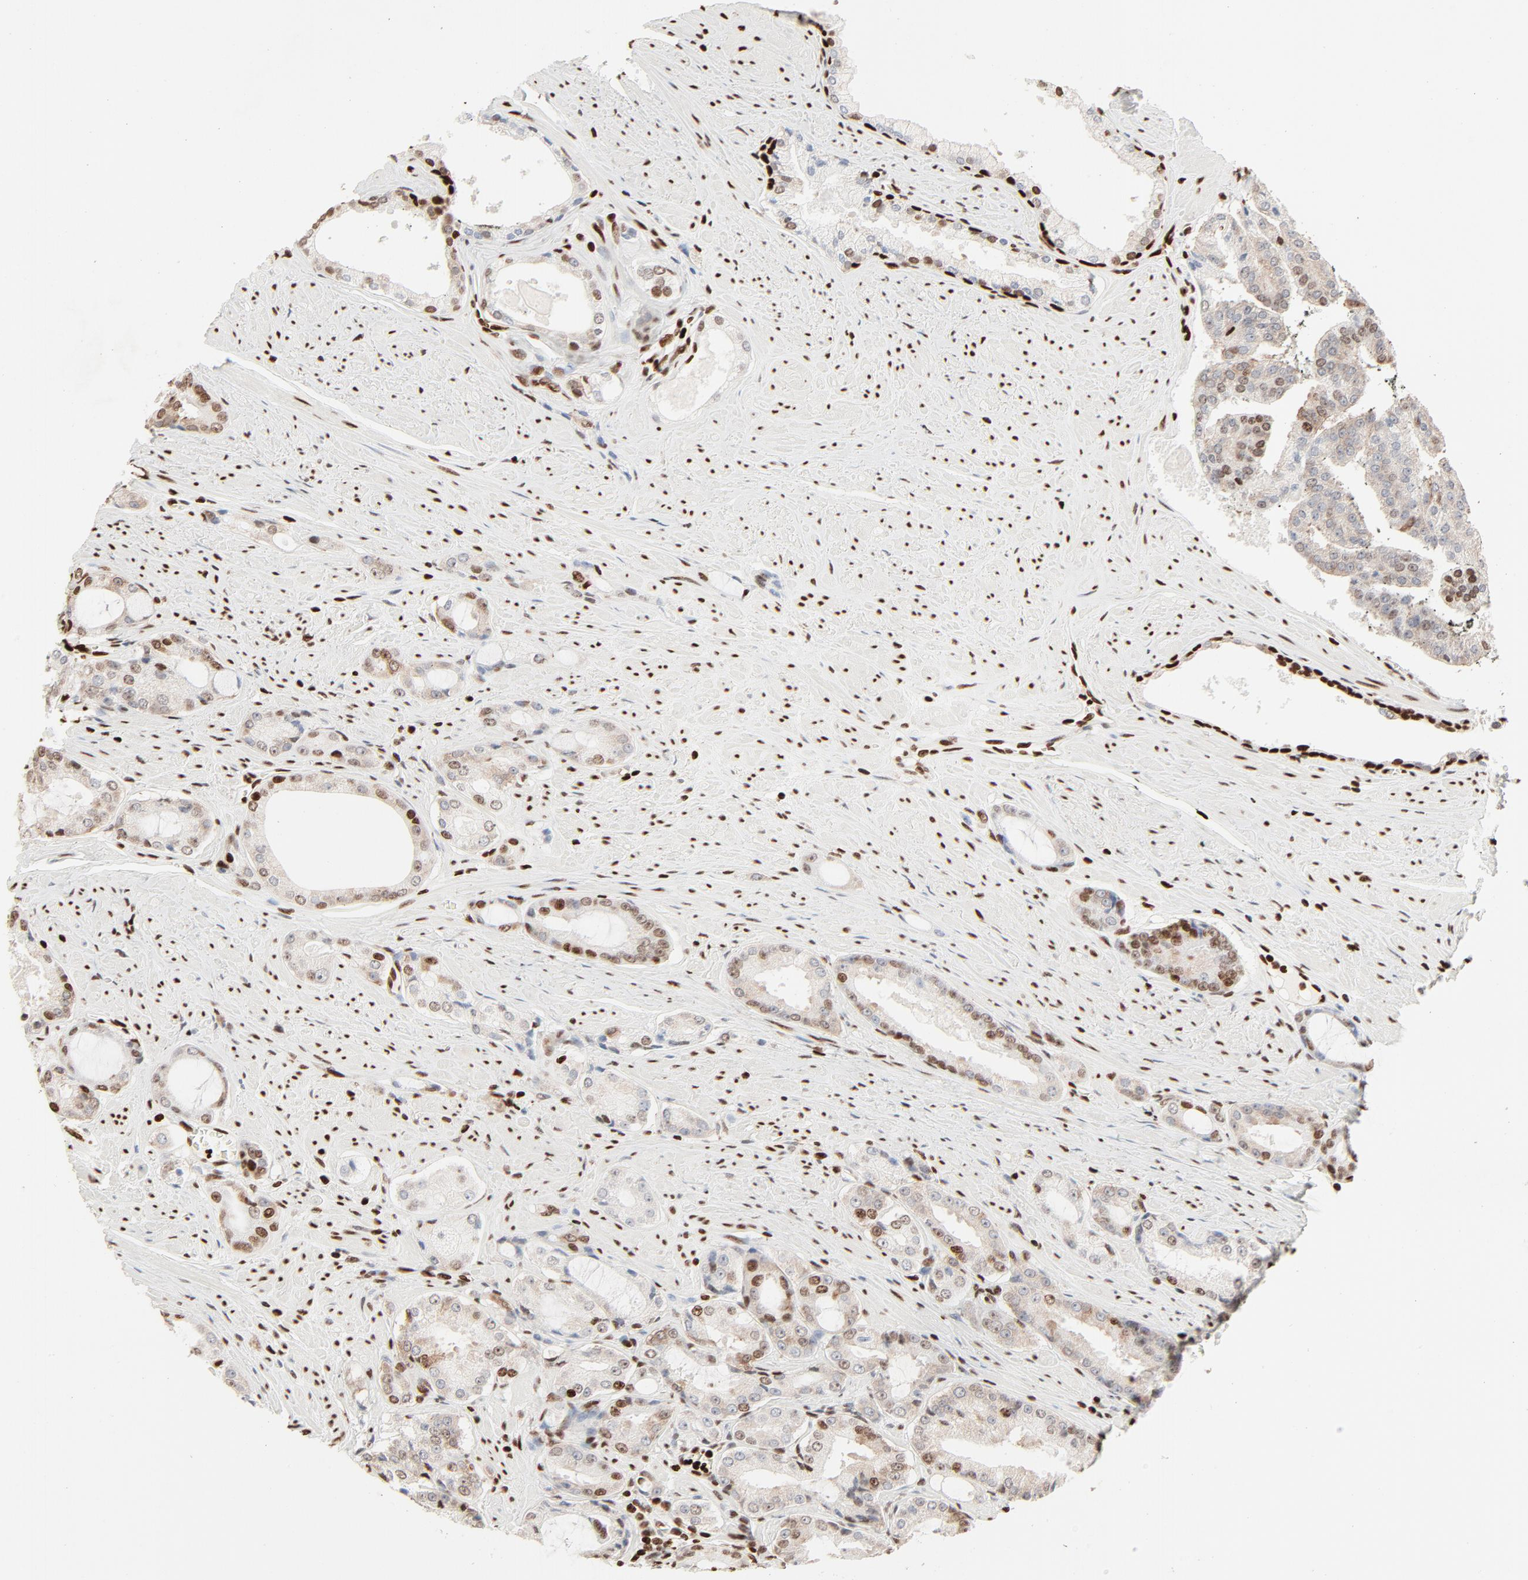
{"staining": {"intensity": "moderate", "quantity": "25%-75%", "location": "nuclear"}, "tissue": "prostate cancer", "cell_type": "Tumor cells", "image_type": "cancer", "snomed": [{"axis": "morphology", "description": "Adenocarcinoma, Medium grade"}, {"axis": "topography", "description": "Prostate"}], "caption": "About 25%-75% of tumor cells in human prostate medium-grade adenocarcinoma demonstrate moderate nuclear protein staining as visualized by brown immunohistochemical staining.", "gene": "HMGB2", "patient": {"sex": "male", "age": 60}}